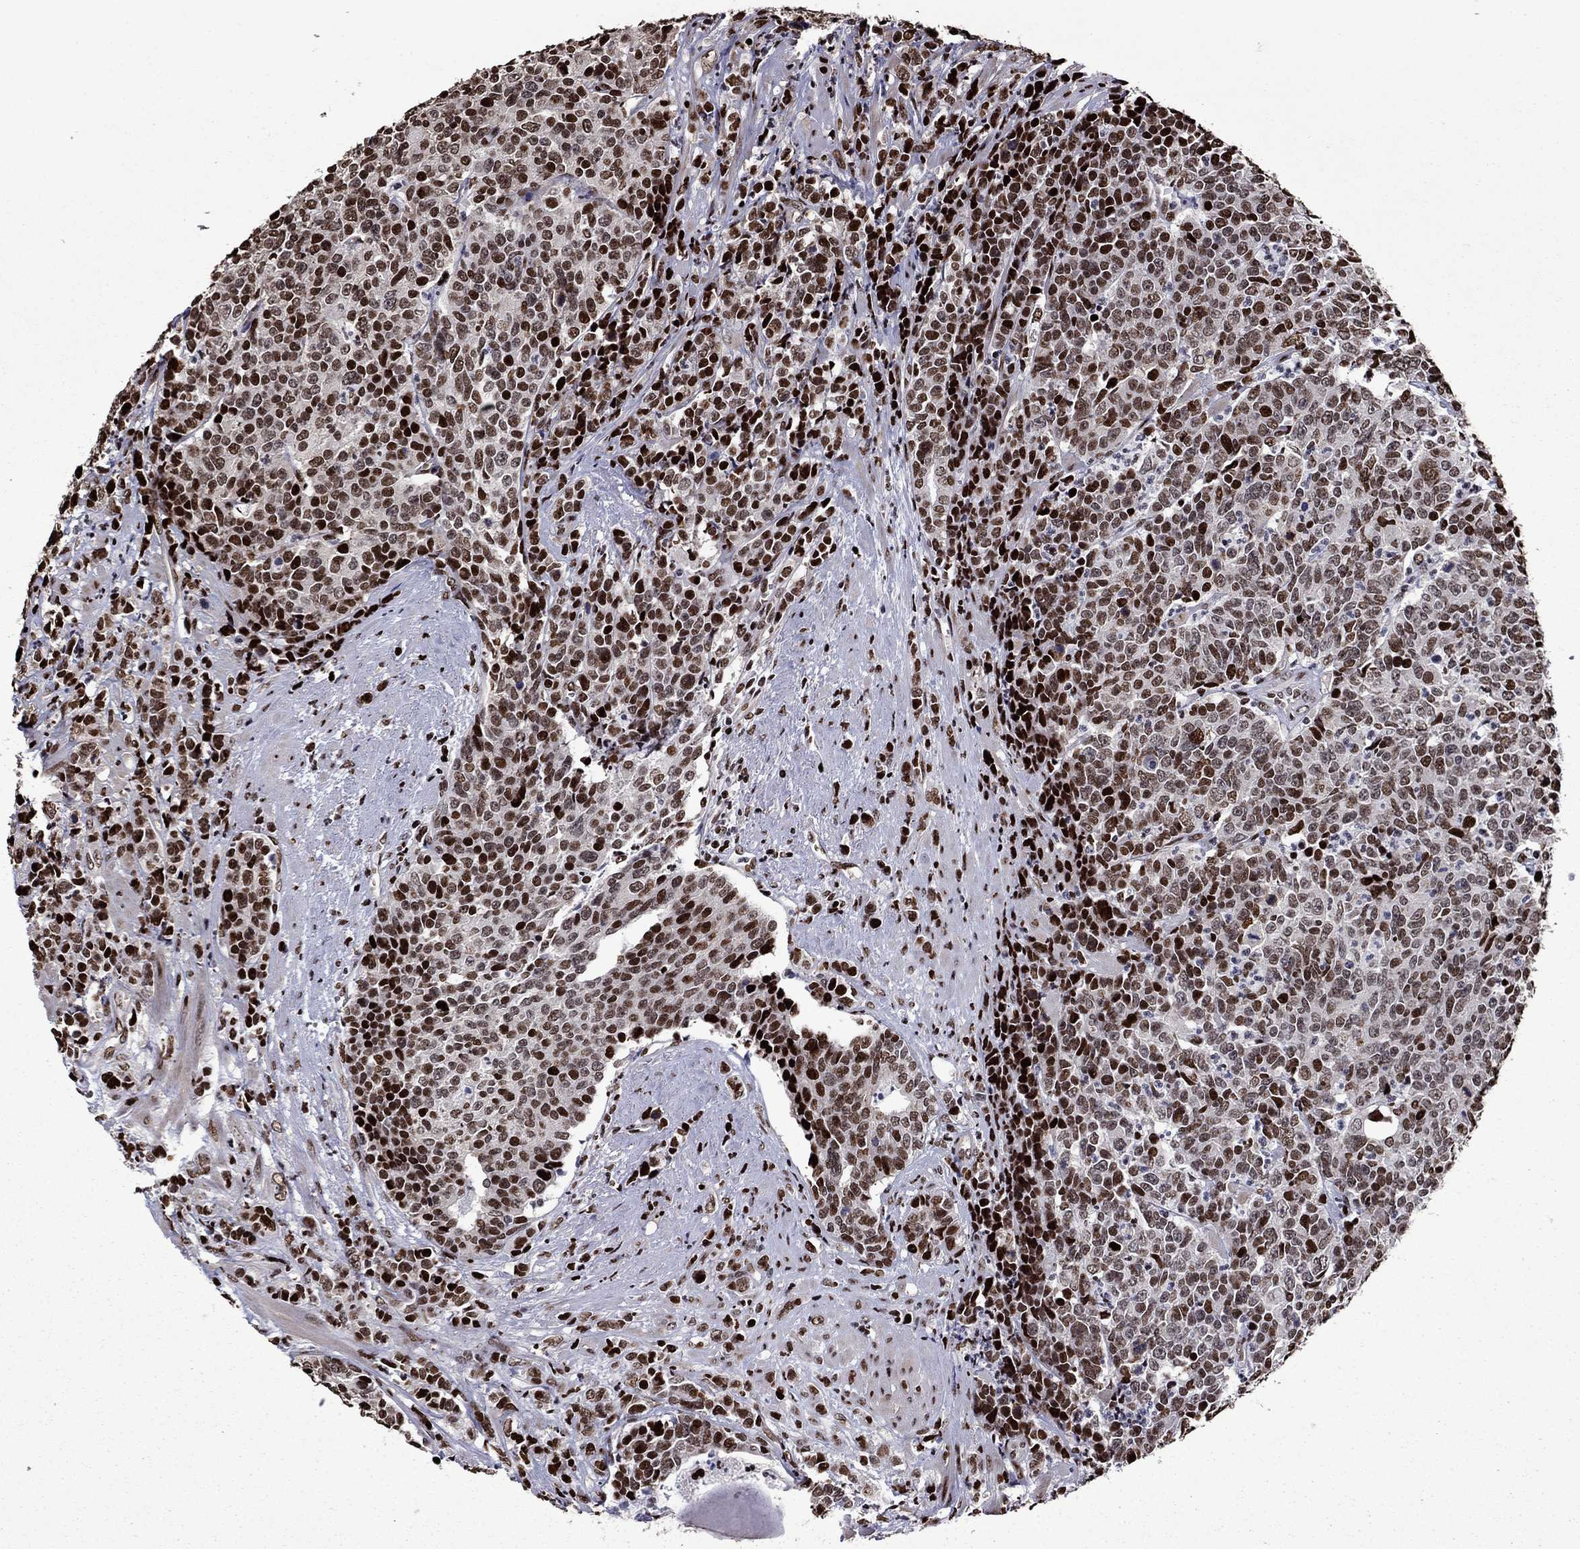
{"staining": {"intensity": "strong", "quantity": "25%-75%", "location": "nuclear"}, "tissue": "prostate cancer", "cell_type": "Tumor cells", "image_type": "cancer", "snomed": [{"axis": "morphology", "description": "Adenocarcinoma, NOS"}, {"axis": "topography", "description": "Prostate"}], "caption": "Immunohistochemical staining of human adenocarcinoma (prostate) displays high levels of strong nuclear expression in about 25%-75% of tumor cells.", "gene": "LIMK1", "patient": {"sex": "male", "age": 67}}